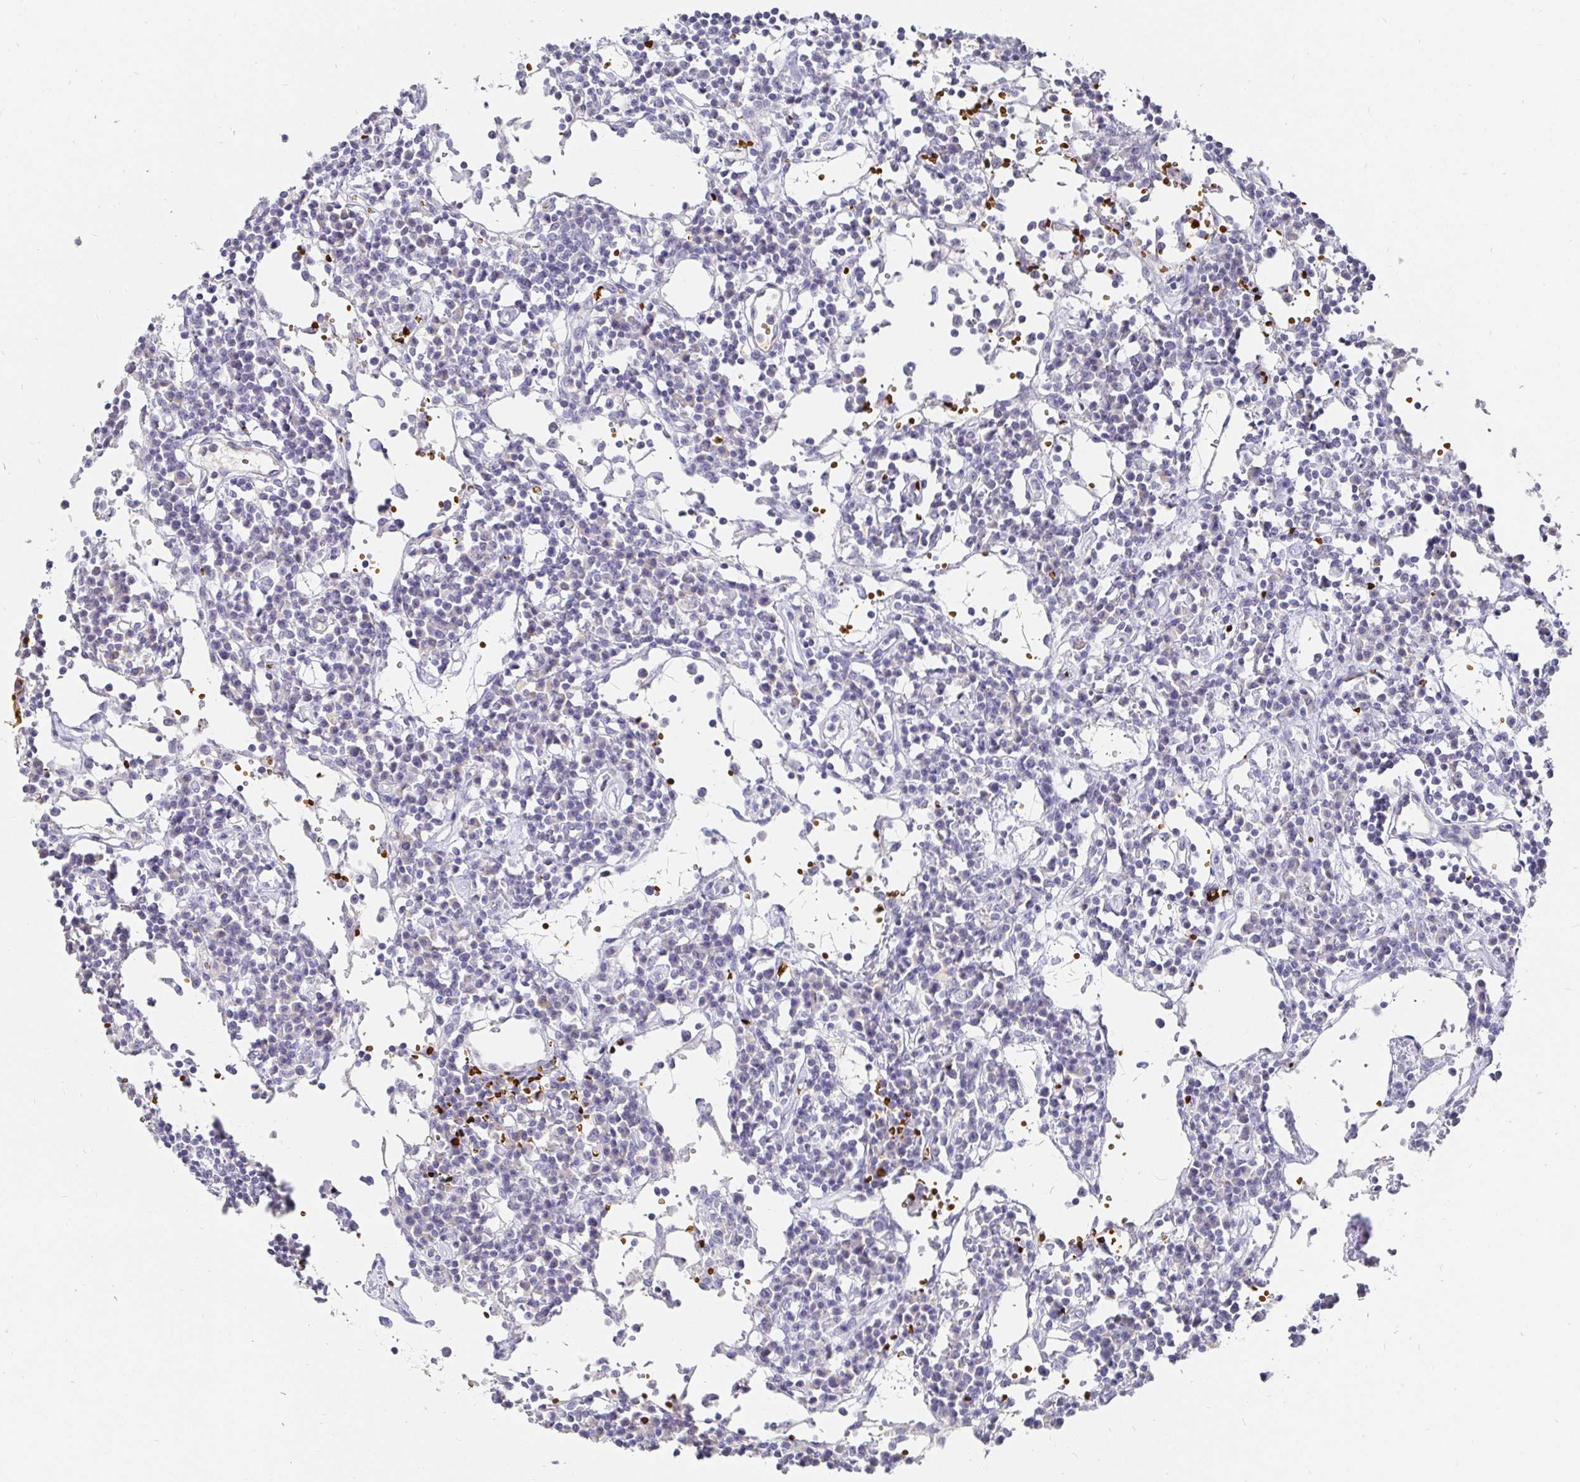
{"staining": {"intensity": "negative", "quantity": "none", "location": "none"}, "tissue": "lymph node", "cell_type": "Germinal center cells", "image_type": "normal", "snomed": [{"axis": "morphology", "description": "Normal tissue, NOS"}, {"axis": "topography", "description": "Lymph node"}], "caption": "High magnification brightfield microscopy of benign lymph node stained with DAB (brown) and counterstained with hematoxylin (blue): germinal center cells show no significant staining.", "gene": "FGF21", "patient": {"sex": "female", "age": 78}}